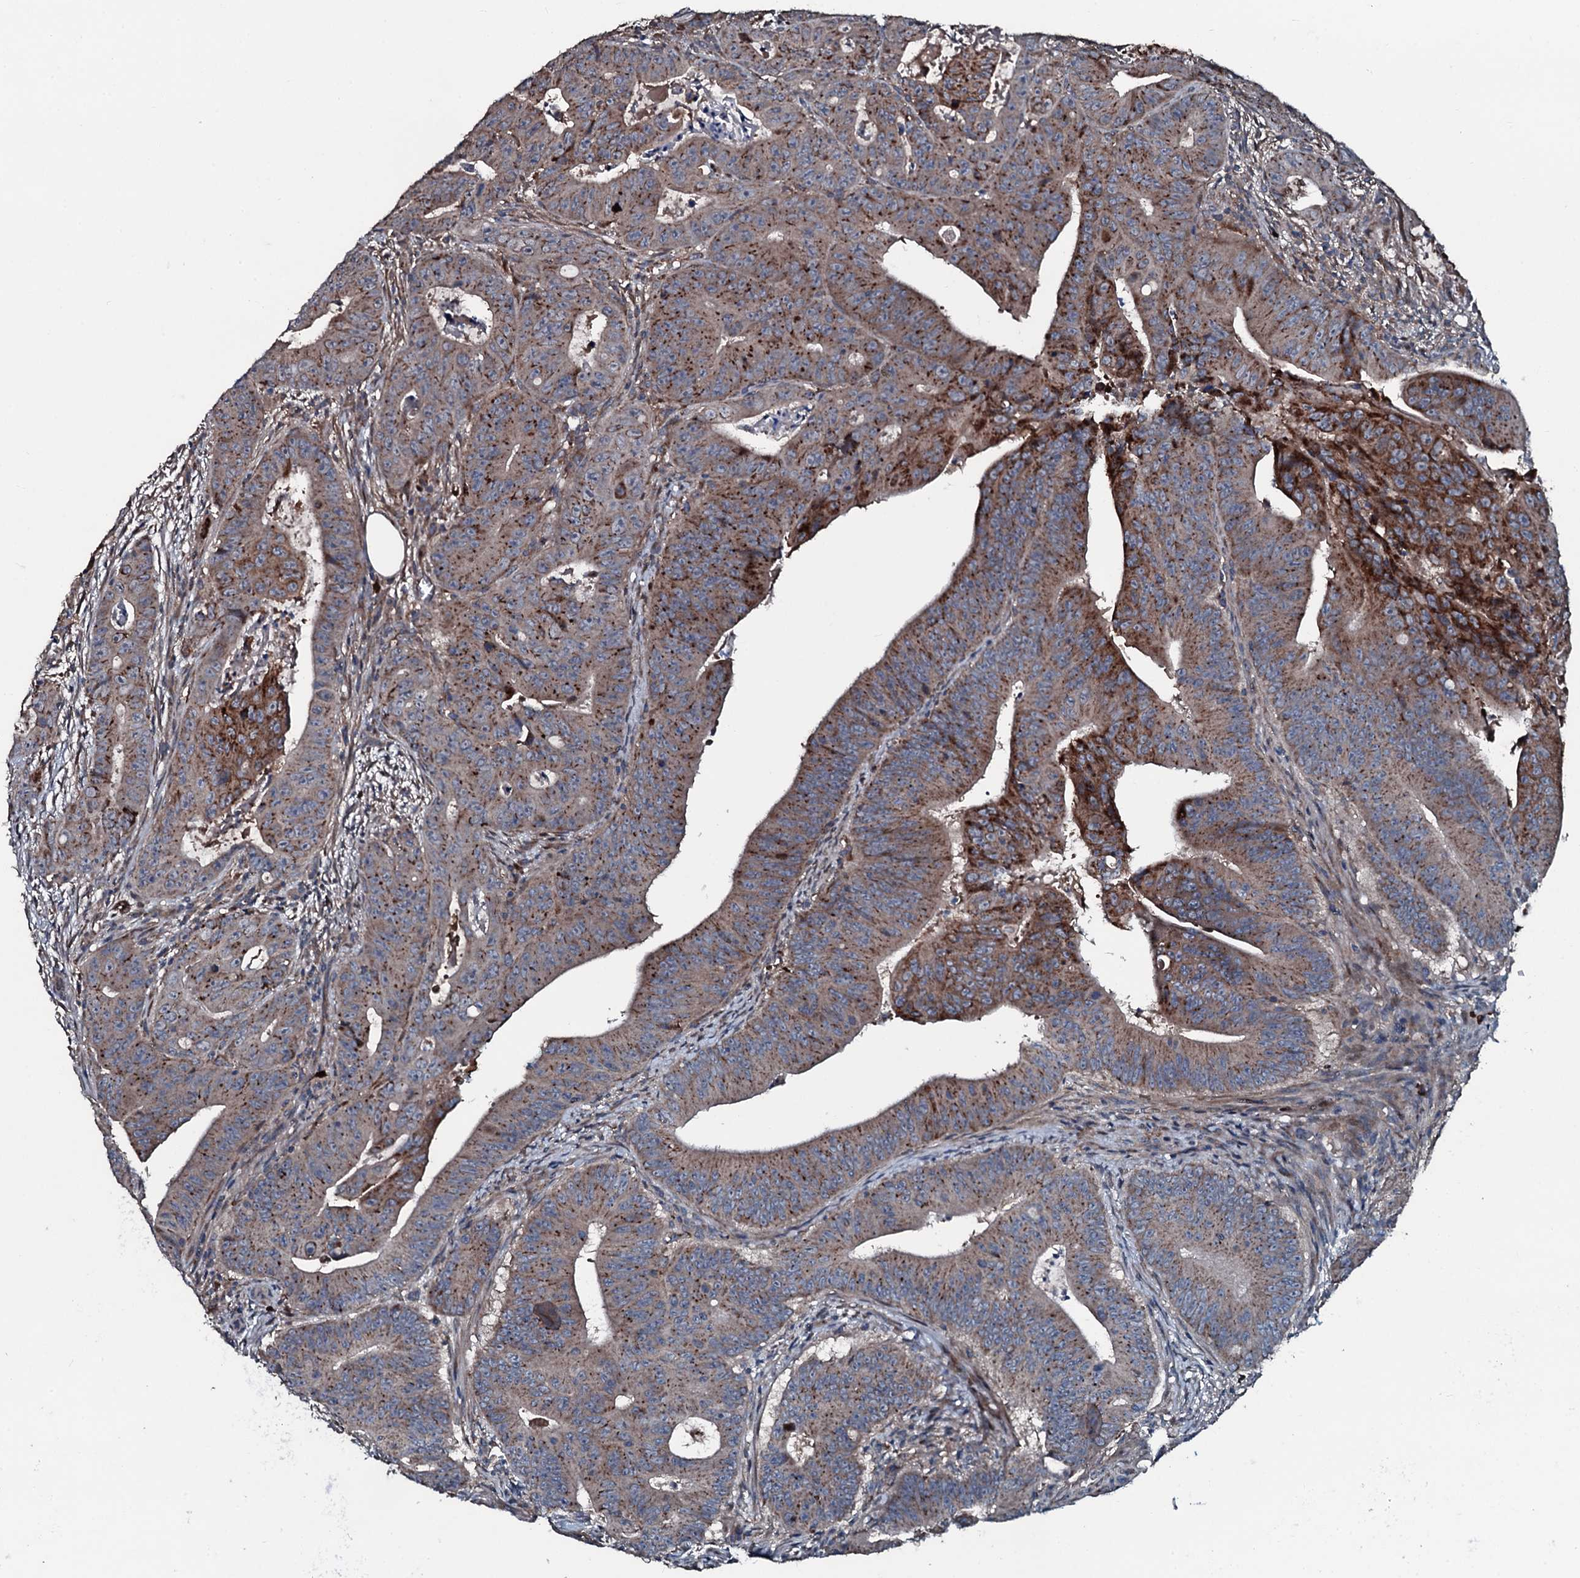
{"staining": {"intensity": "moderate", "quantity": ">75%", "location": "cytoplasmic/membranous"}, "tissue": "colorectal cancer", "cell_type": "Tumor cells", "image_type": "cancer", "snomed": [{"axis": "morphology", "description": "Adenocarcinoma, NOS"}, {"axis": "topography", "description": "Rectum"}], "caption": "Moderate cytoplasmic/membranous positivity for a protein is identified in approximately >75% of tumor cells of colorectal cancer using immunohistochemistry.", "gene": "AARS1", "patient": {"sex": "female", "age": 75}}